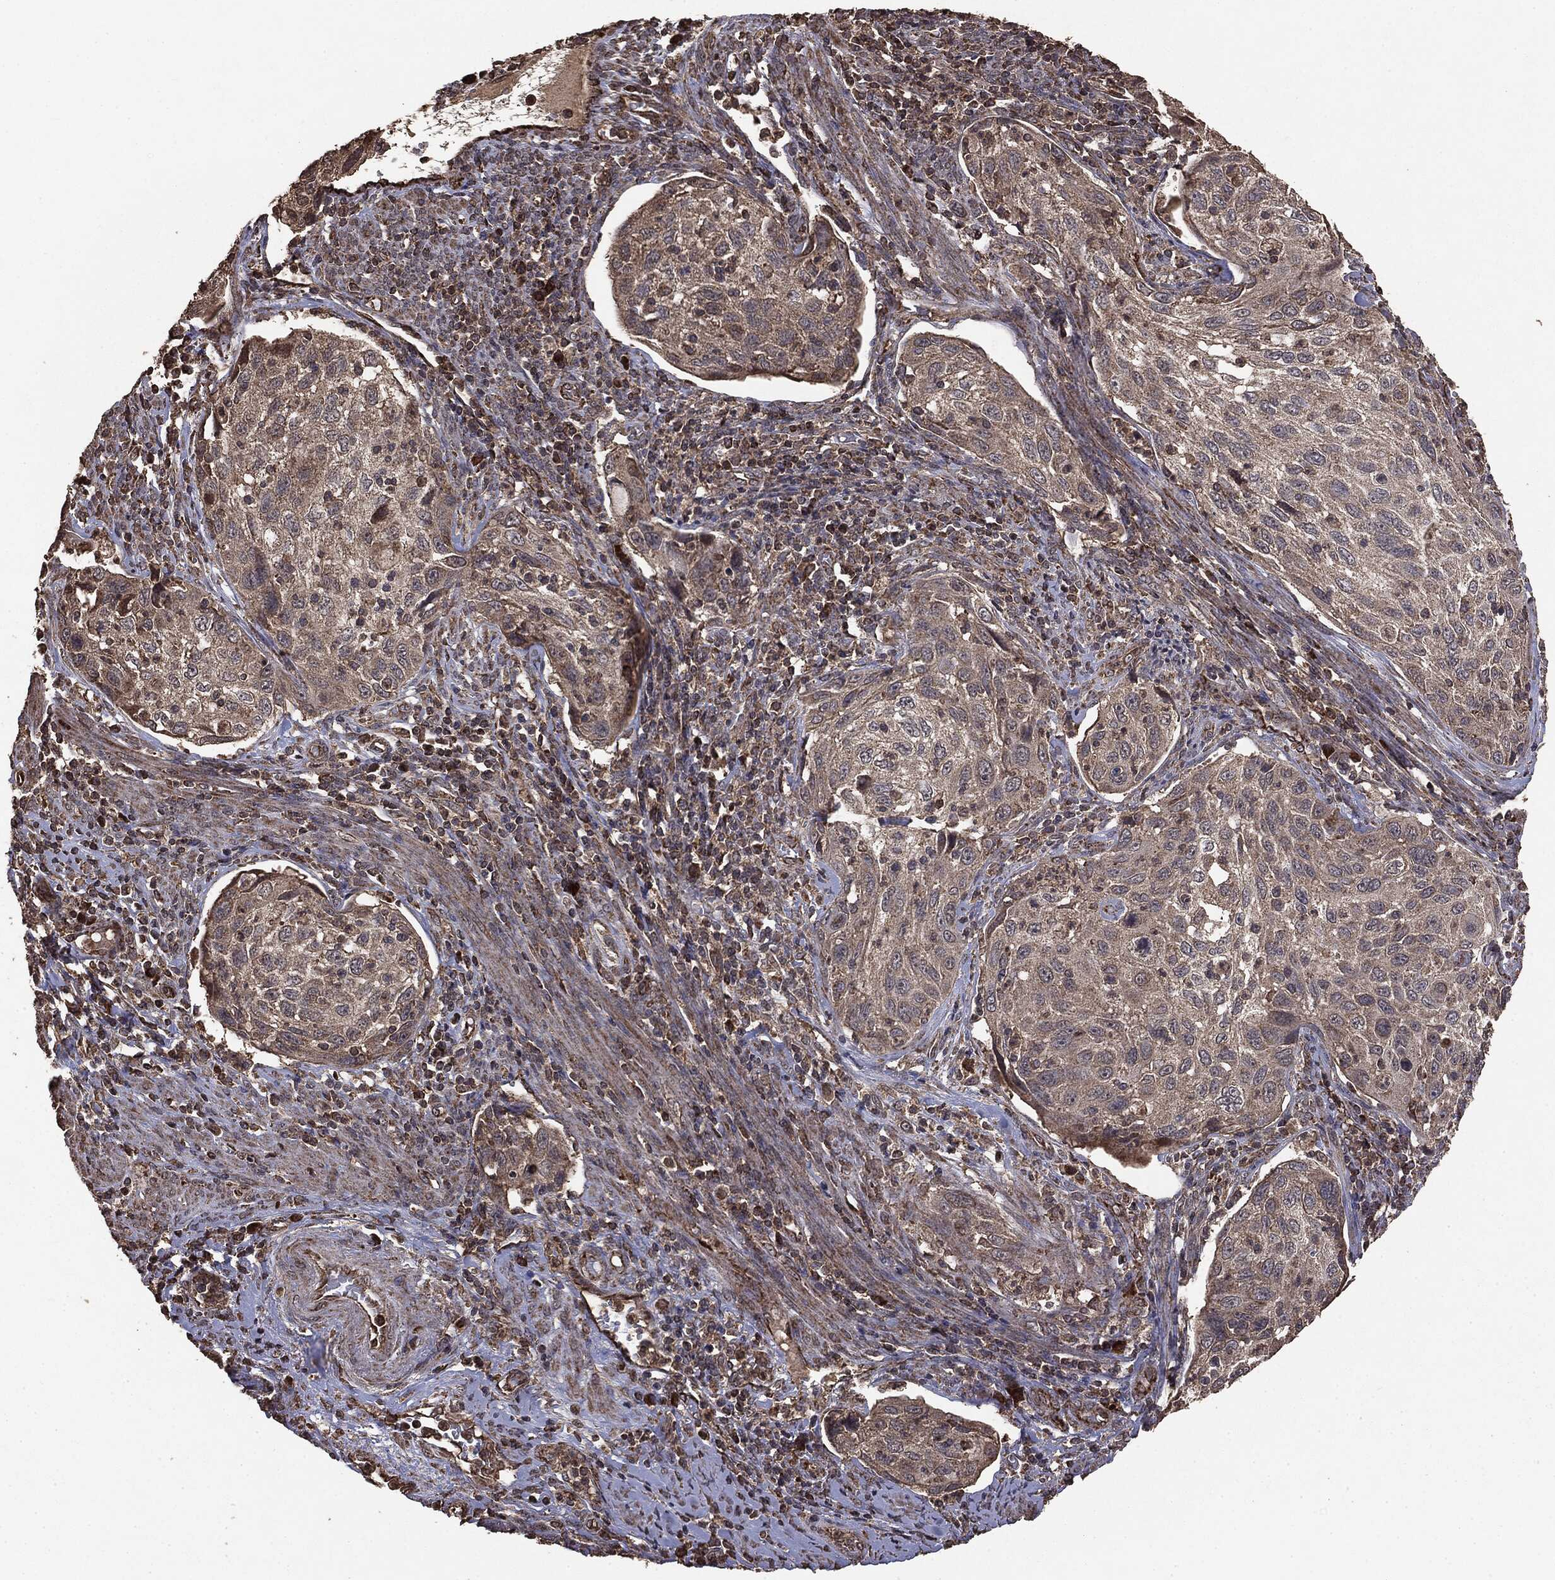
{"staining": {"intensity": "negative", "quantity": "none", "location": "none"}, "tissue": "cervical cancer", "cell_type": "Tumor cells", "image_type": "cancer", "snomed": [{"axis": "morphology", "description": "Squamous cell carcinoma, NOS"}, {"axis": "topography", "description": "Cervix"}], "caption": "The image displays no significant staining in tumor cells of cervical cancer (squamous cell carcinoma).", "gene": "MTOR", "patient": {"sex": "female", "age": 70}}